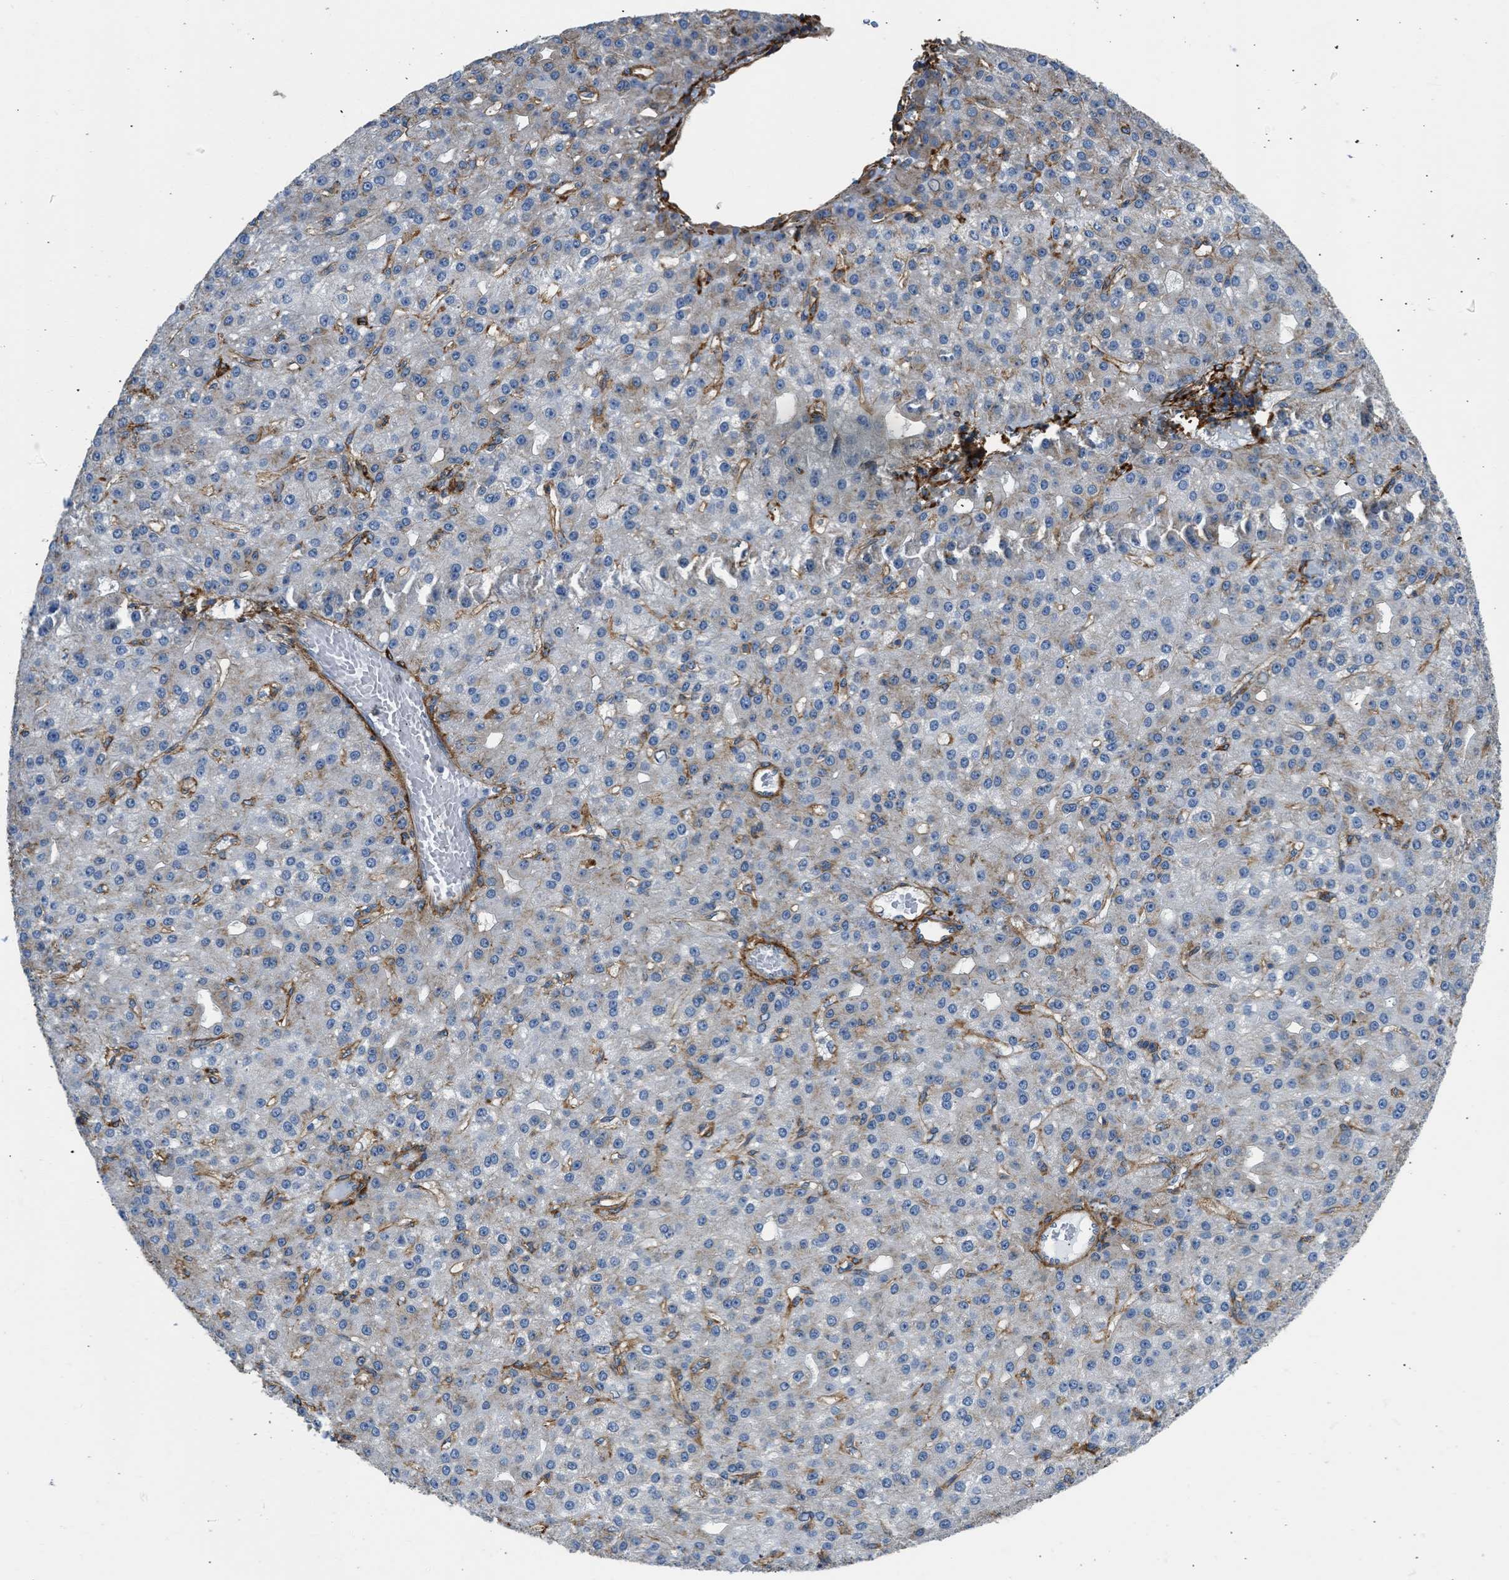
{"staining": {"intensity": "moderate", "quantity": "<25%", "location": "cytoplasmic/membranous"}, "tissue": "liver cancer", "cell_type": "Tumor cells", "image_type": "cancer", "snomed": [{"axis": "morphology", "description": "Carcinoma, Hepatocellular, NOS"}, {"axis": "topography", "description": "Liver"}], "caption": "There is low levels of moderate cytoplasmic/membranous expression in tumor cells of liver cancer, as demonstrated by immunohistochemical staining (brown color).", "gene": "SEPTIN2", "patient": {"sex": "male", "age": 67}}